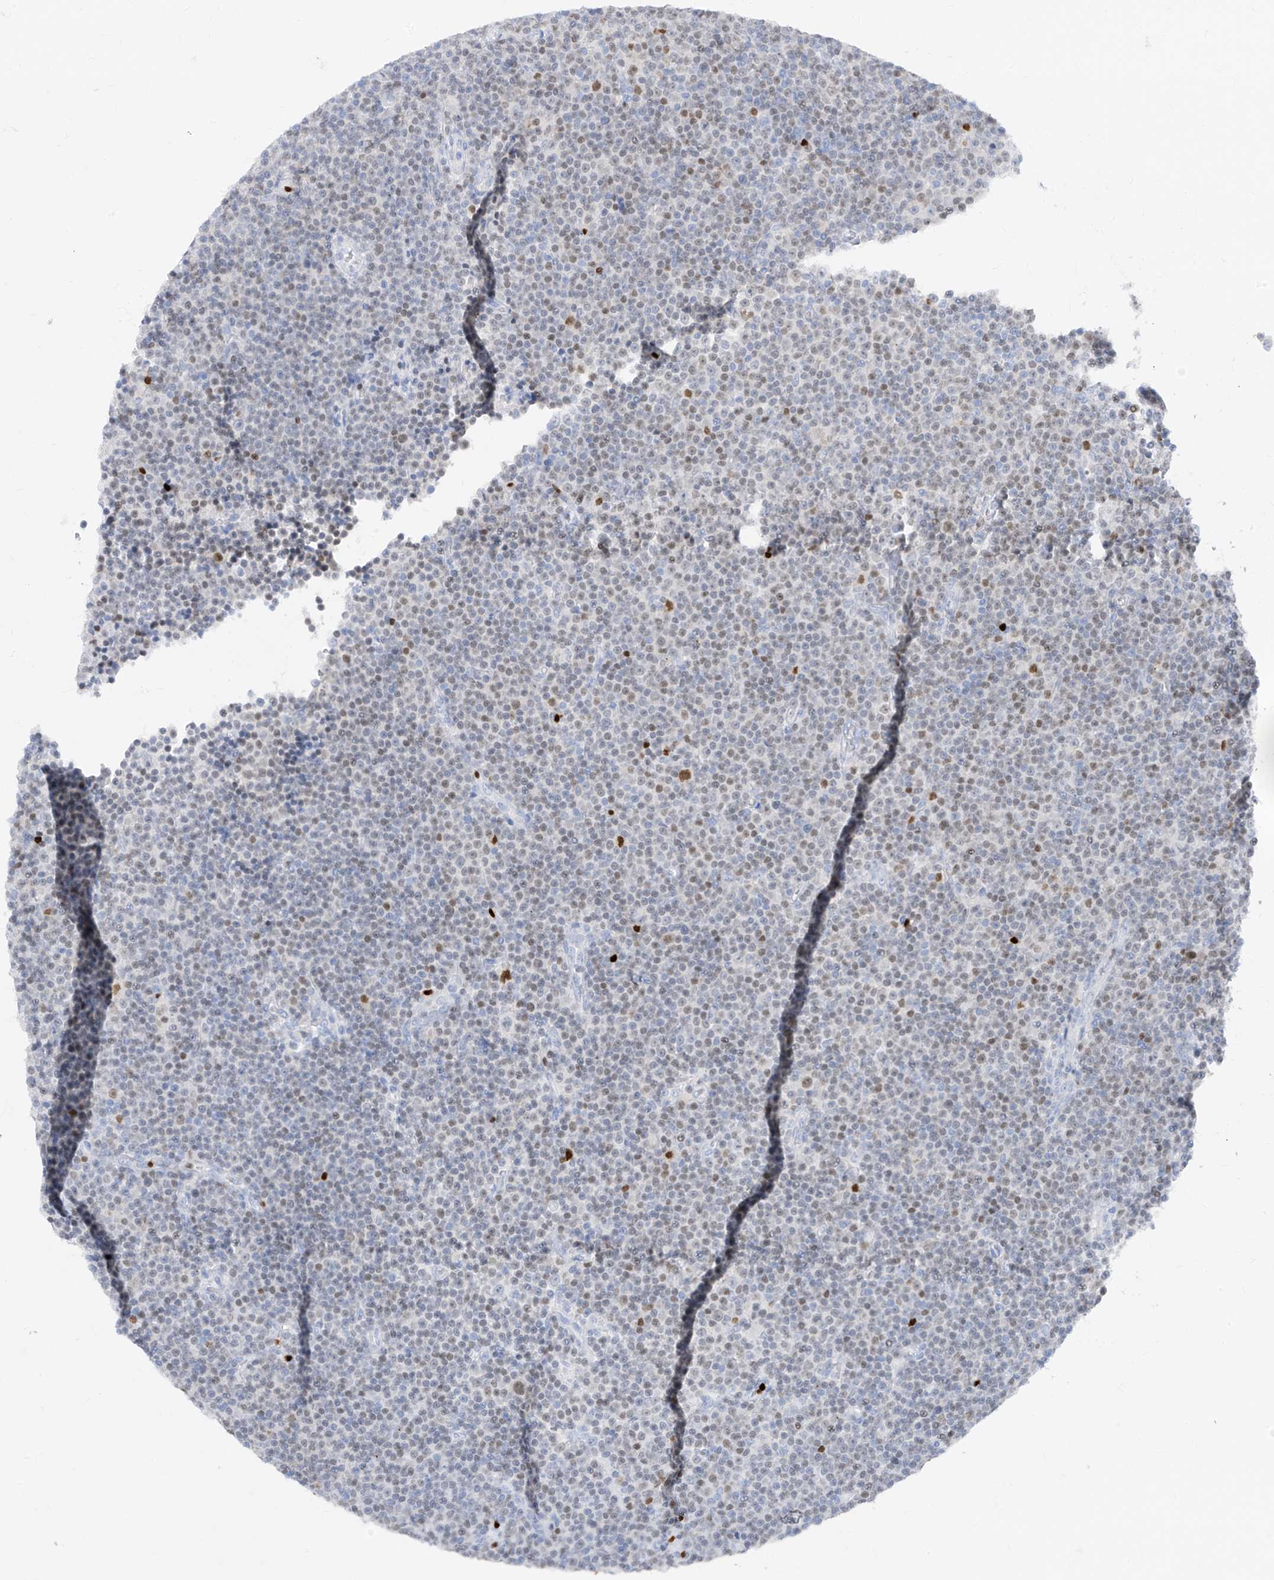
{"staining": {"intensity": "weak", "quantity": "25%-75%", "location": "nuclear"}, "tissue": "lymphoma", "cell_type": "Tumor cells", "image_type": "cancer", "snomed": [{"axis": "morphology", "description": "Malignant lymphoma, non-Hodgkin's type, Low grade"}, {"axis": "topography", "description": "Lymph node"}], "caption": "The histopathology image exhibits staining of low-grade malignant lymphoma, non-Hodgkin's type, revealing weak nuclear protein staining (brown color) within tumor cells.", "gene": "TBX21", "patient": {"sex": "female", "age": 67}}